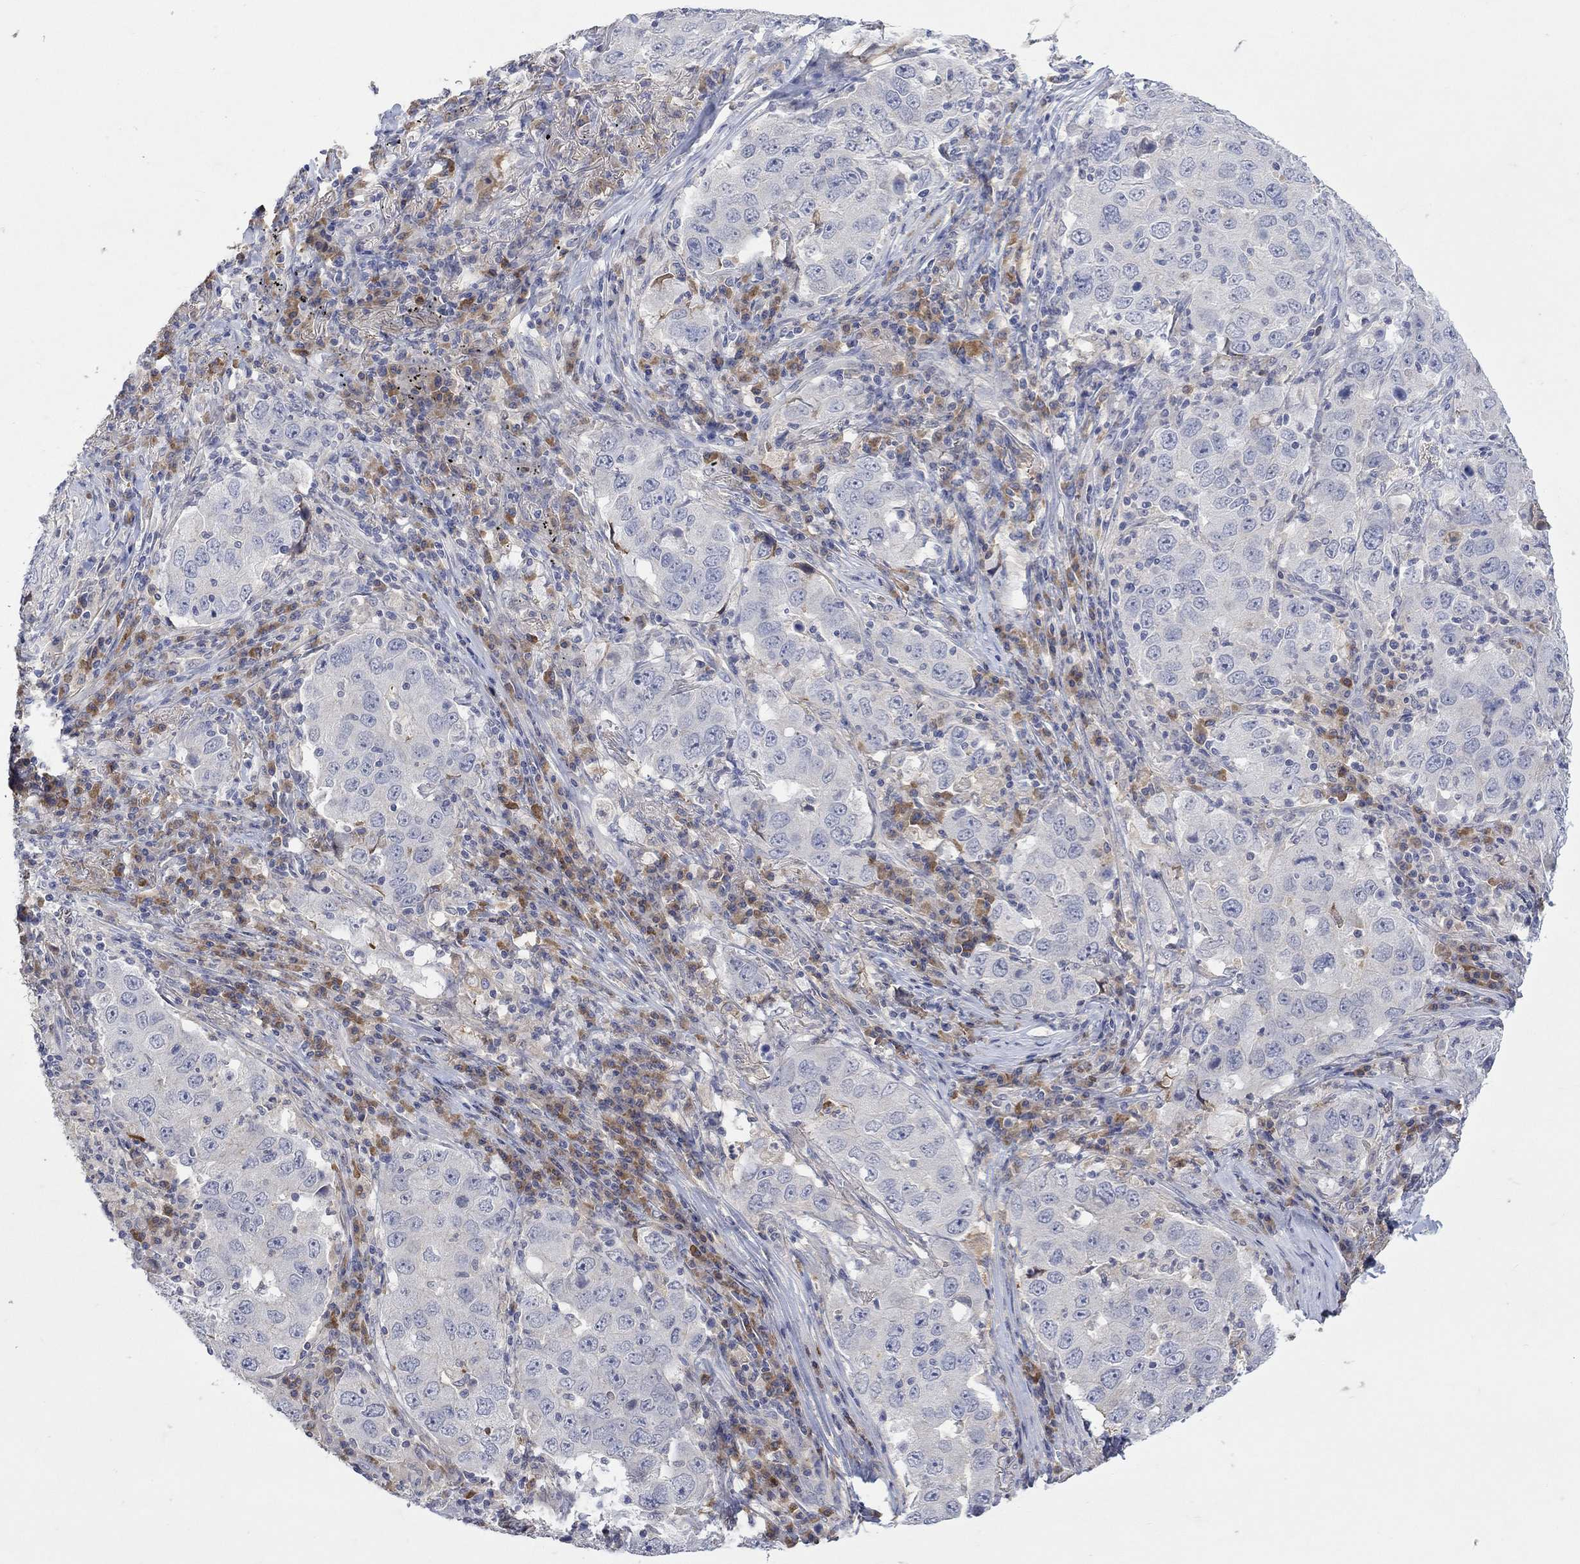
{"staining": {"intensity": "negative", "quantity": "none", "location": "none"}, "tissue": "lung cancer", "cell_type": "Tumor cells", "image_type": "cancer", "snomed": [{"axis": "morphology", "description": "Adenocarcinoma, NOS"}, {"axis": "topography", "description": "Lung"}], "caption": "Tumor cells show no significant protein expression in lung adenocarcinoma. Nuclei are stained in blue.", "gene": "MSTN", "patient": {"sex": "male", "age": 73}}